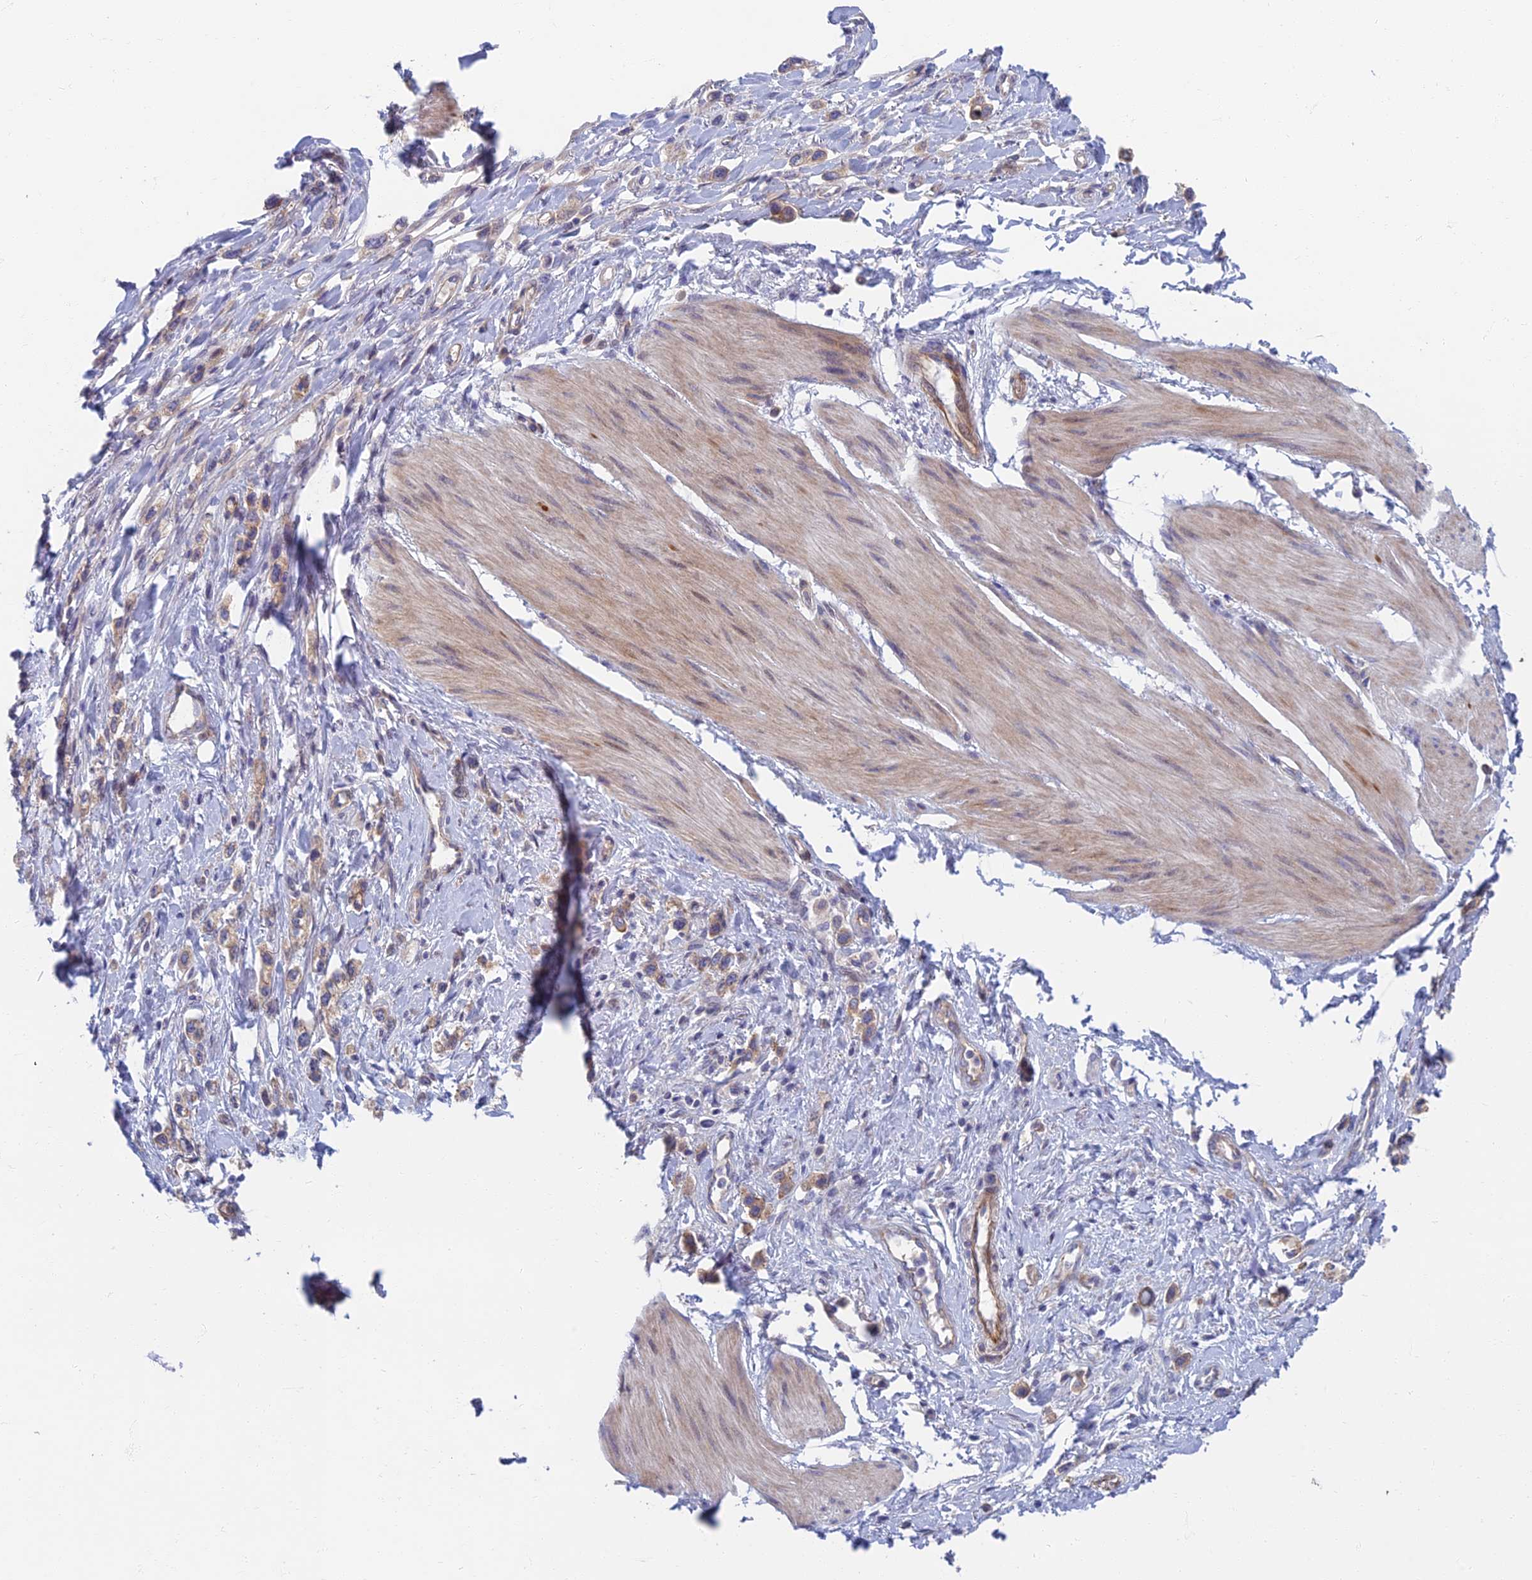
{"staining": {"intensity": "weak", "quantity": "<25%", "location": "cytoplasmic/membranous"}, "tissue": "stomach cancer", "cell_type": "Tumor cells", "image_type": "cancer", "snomed": [{"axis": "morphology", "description": "Adenocarcinoma, NOS"}, {"axis": "topography", "description": "Stomach"}], "caption": "IHC of human stomach adenocarcinoma exhibits no staining in tumor cells.", "gene": "RHBDL2", "patient": {"sex": "female", "age": 65}}